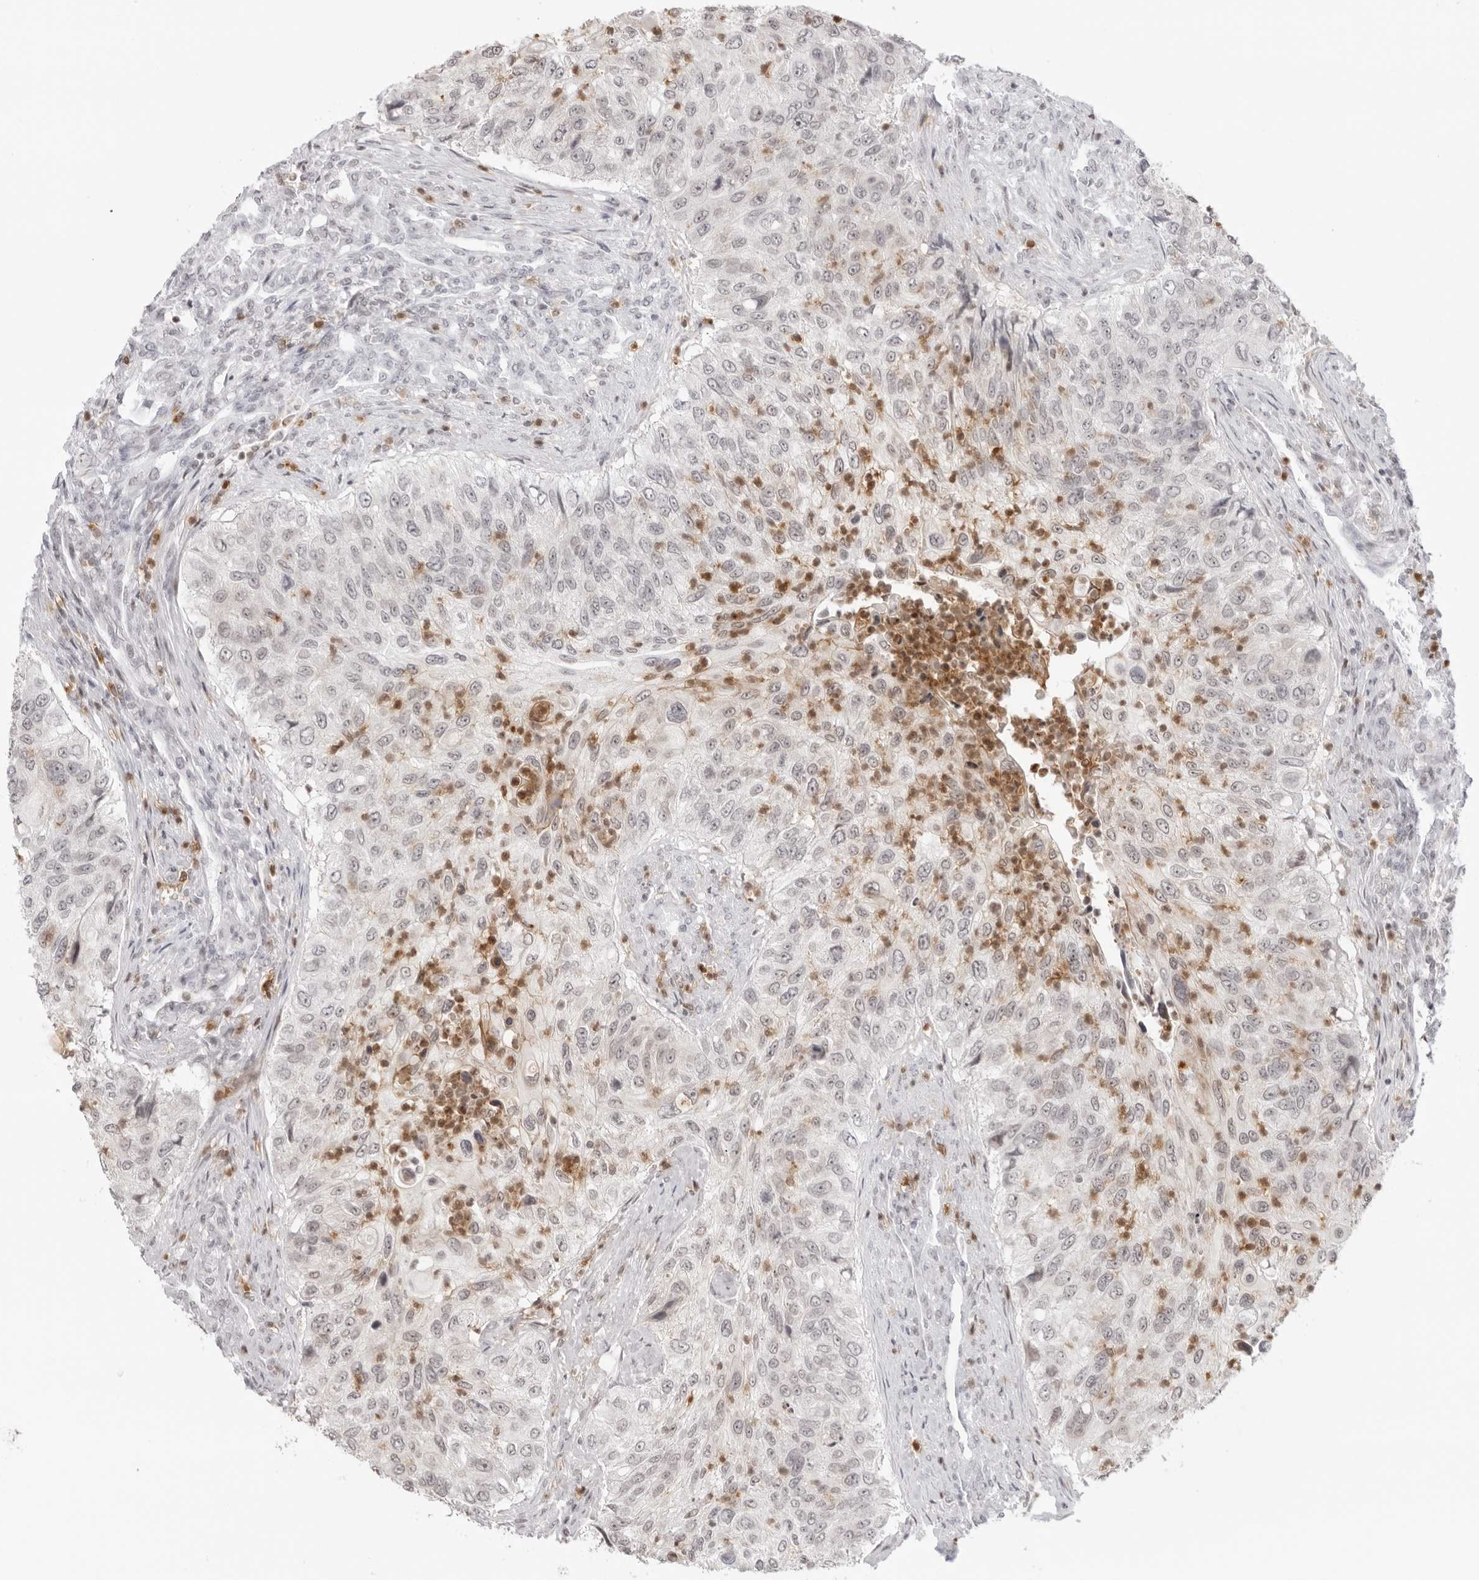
{"staining": {"intensity": "negative", "quantity": "none", "location": "none"}, "tissue": "urothelial cancer", "cell_type": "Tumor cells", "image_type": "cancer", "snomed": [{"axis": "morphology", "description": "Urothelial carcinoma, High grade"}, {"axis": "topography", "description": "Urinary bladder"}], "caption": "Image shows no significant protein staining in tumor cells of urothelial carcinoma (high-grade).", "gene": "RNF146", "patient": {"sex": "female", "age": 60}}